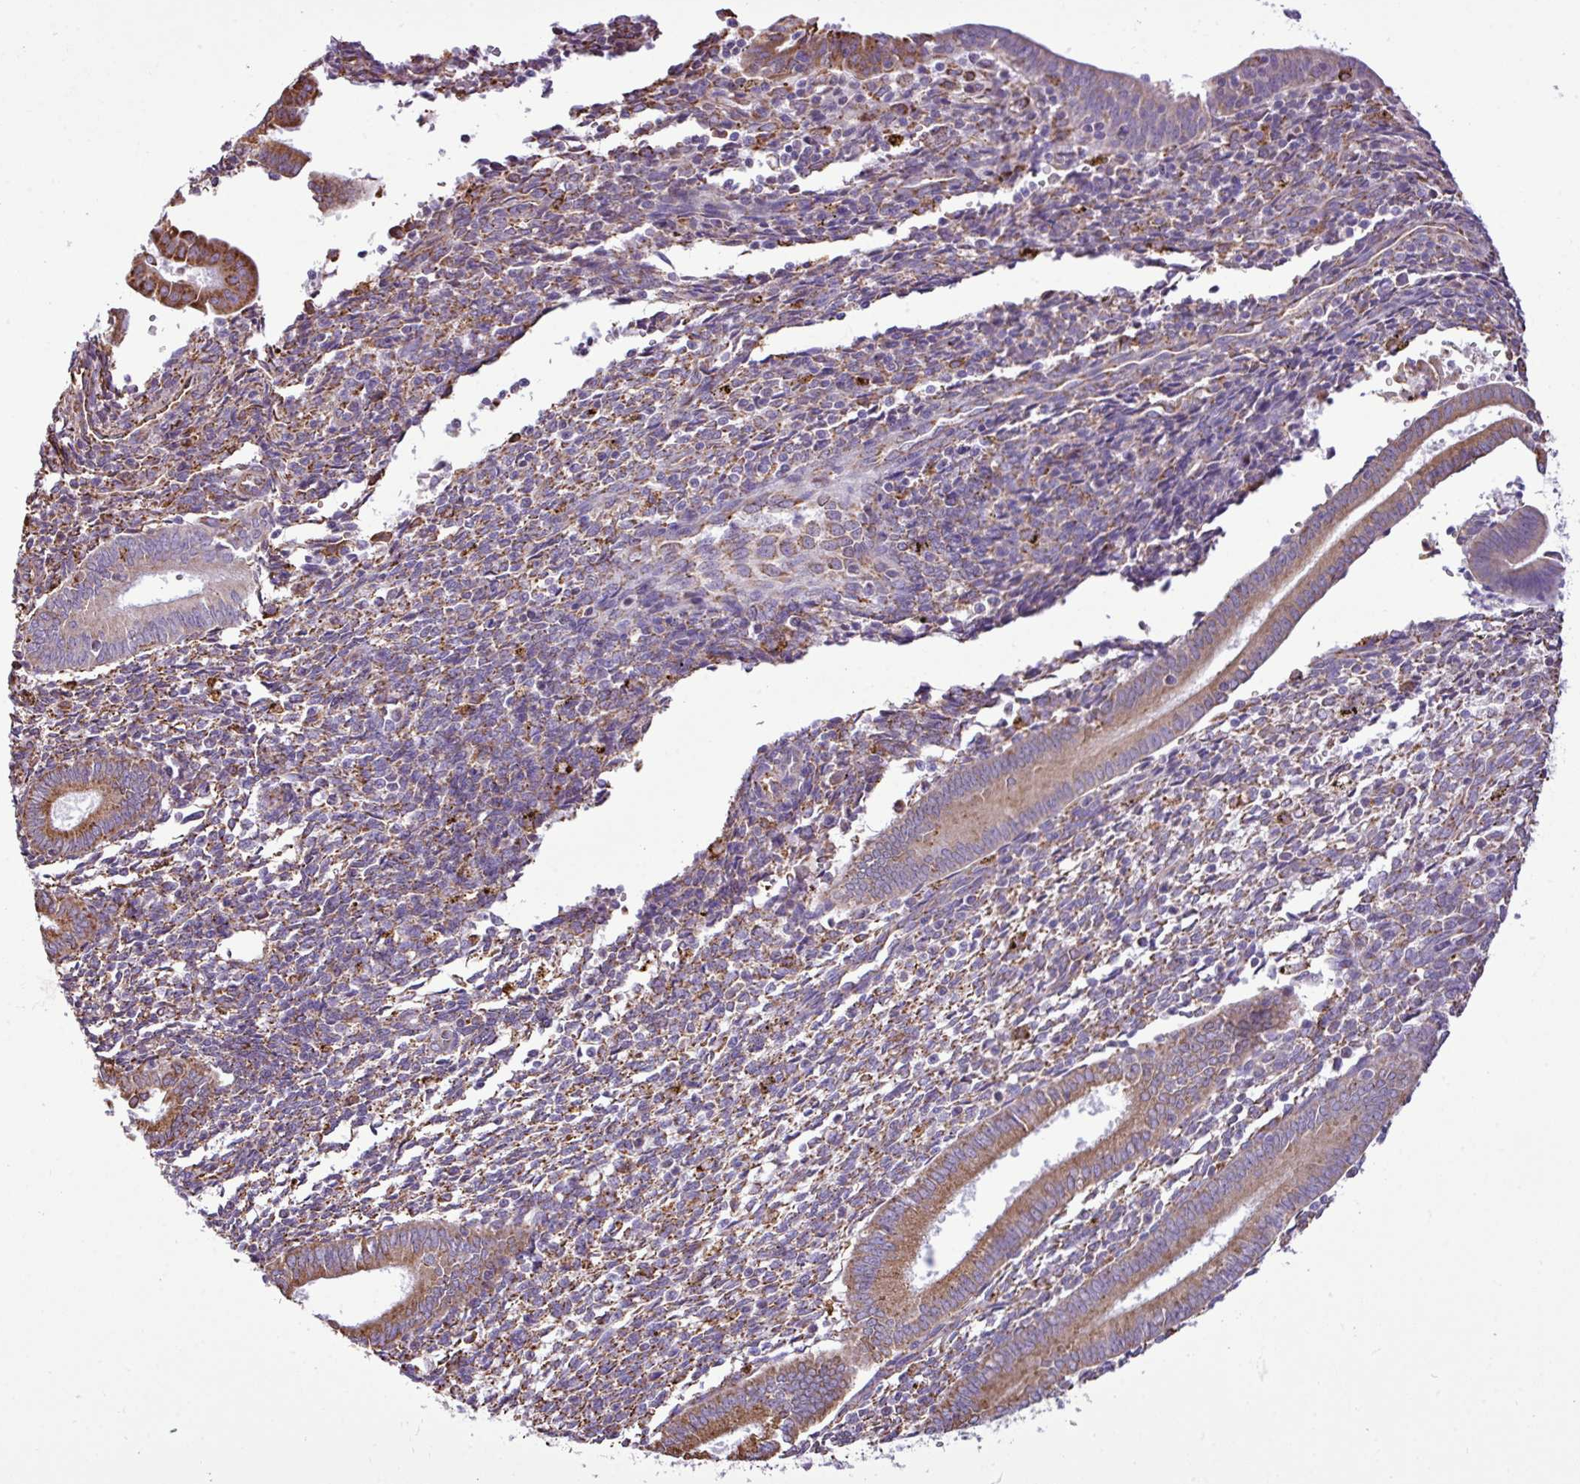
{"staining": {"intensity": "moderate", "quantity": "25%-75%", "location": "cytoplasmic/membranous"}, "tissue": "endometrium", "cell_type": "Cells in endometrial stroma", "image_type": "normal", "snomed": [{"axis": "morphology", "description": "Normal tissue, NOS"}, {"axis": "topography", "description": "Endometrium"}], "caption": "A brown stain shows moderate cytoplasmic/membranous positivity of a protein in cells in endometrial stroma of benign endometrium. (Stains: DAB in brown, nuclei in blue, Microscopy: brightfield microscopy at high magnification).", "gene": "ZSCAN5A", "patient": {"sex": "female", "age": 41}}